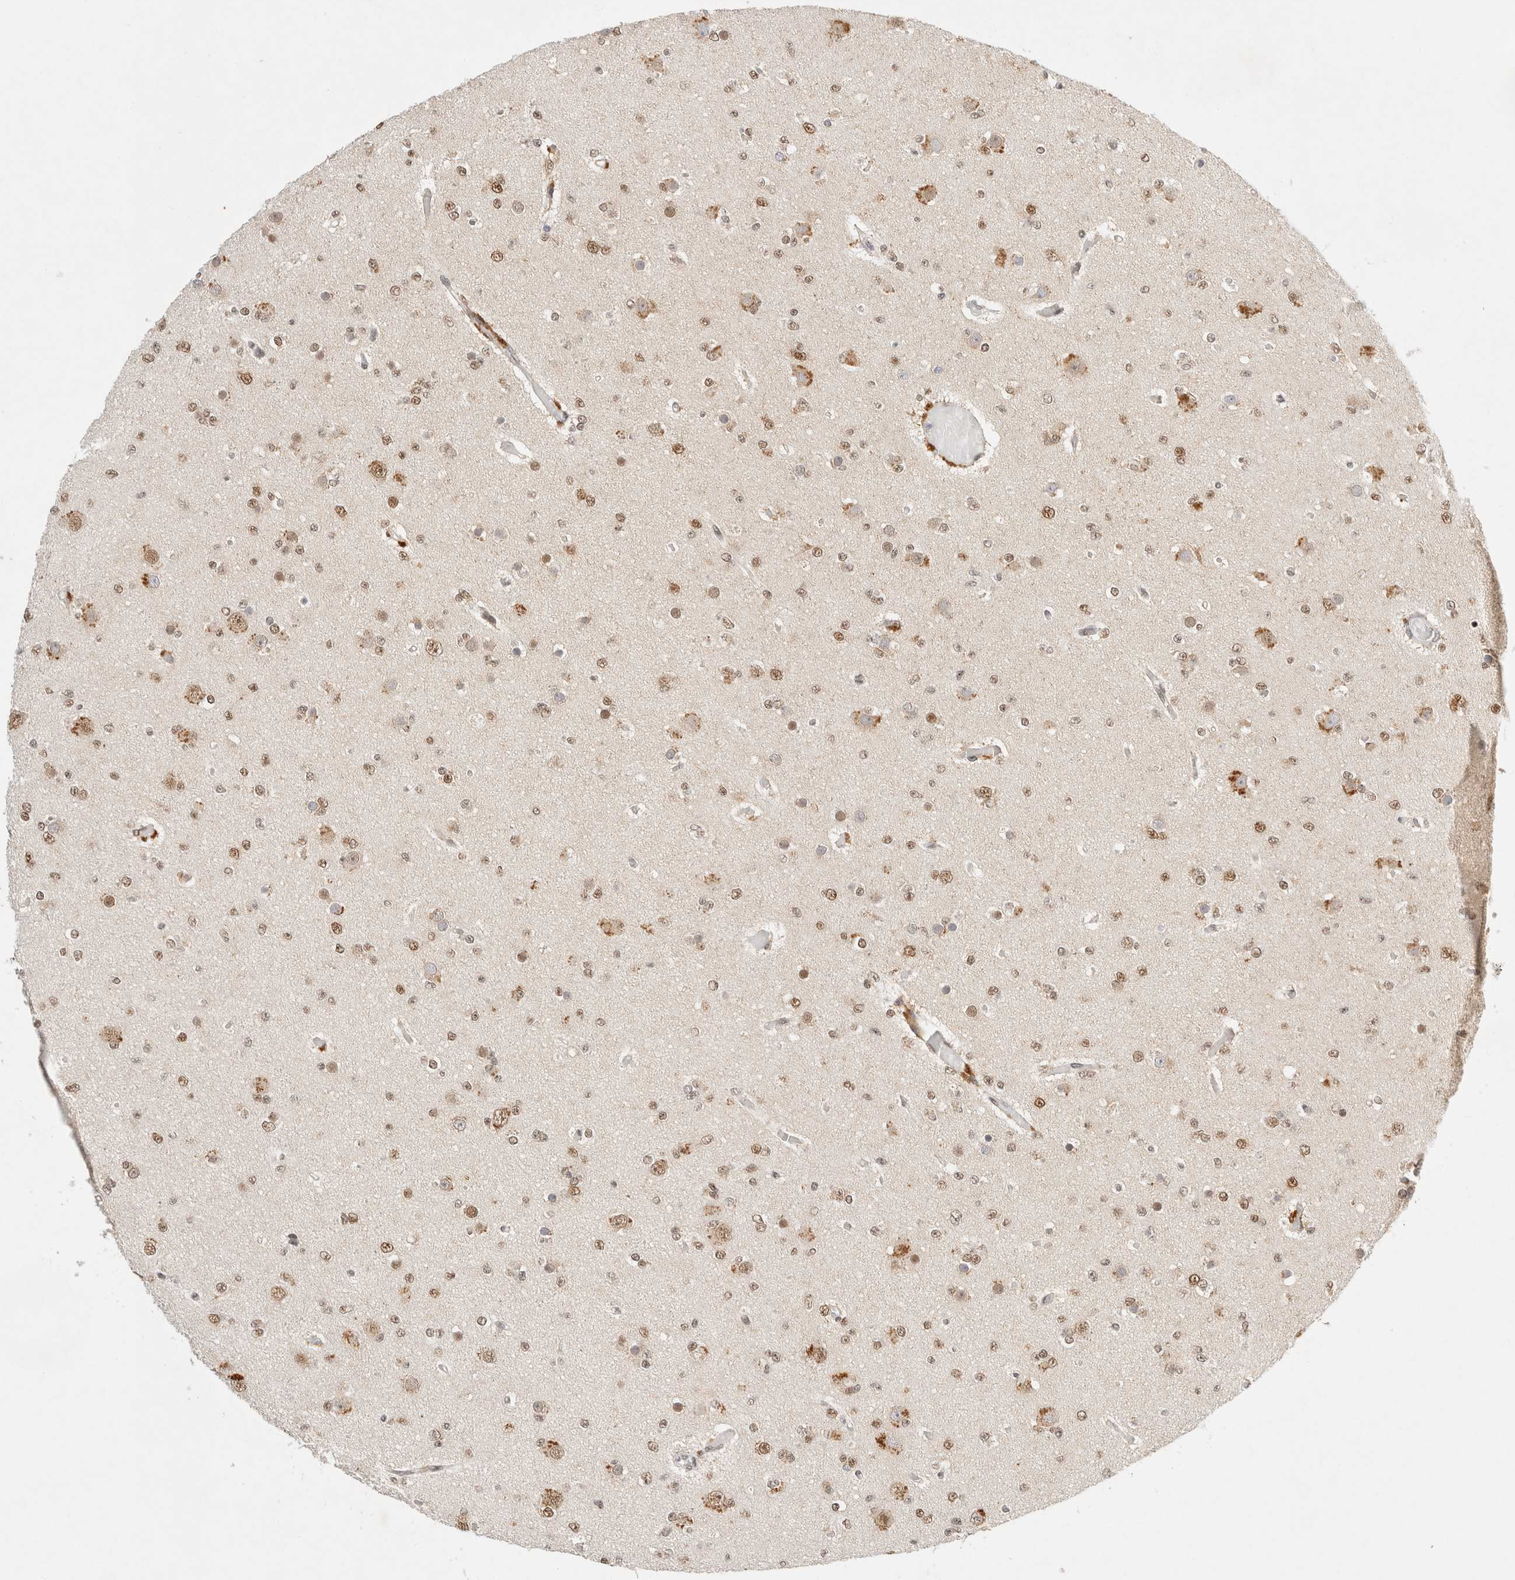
{"staining": {"intensity": "moderate", "quantity": ">75%", "location": "nuclear"}, "tissue": "glioma", "cell_type": "Tumor cells", "image_type": "cancer", "snomed": [{"axis": "morphology", "description": "Glioma, malignant, Low grade"}, {"axis": "topography", "description": "Brain"}], "caption": "Brown immunohistochemical staining in human glioma displays moderate nuclear positivity in approximately >75% of tumor cells.", "gene": "GTF2I", "patient": {"sex": "female", "age": 22}}